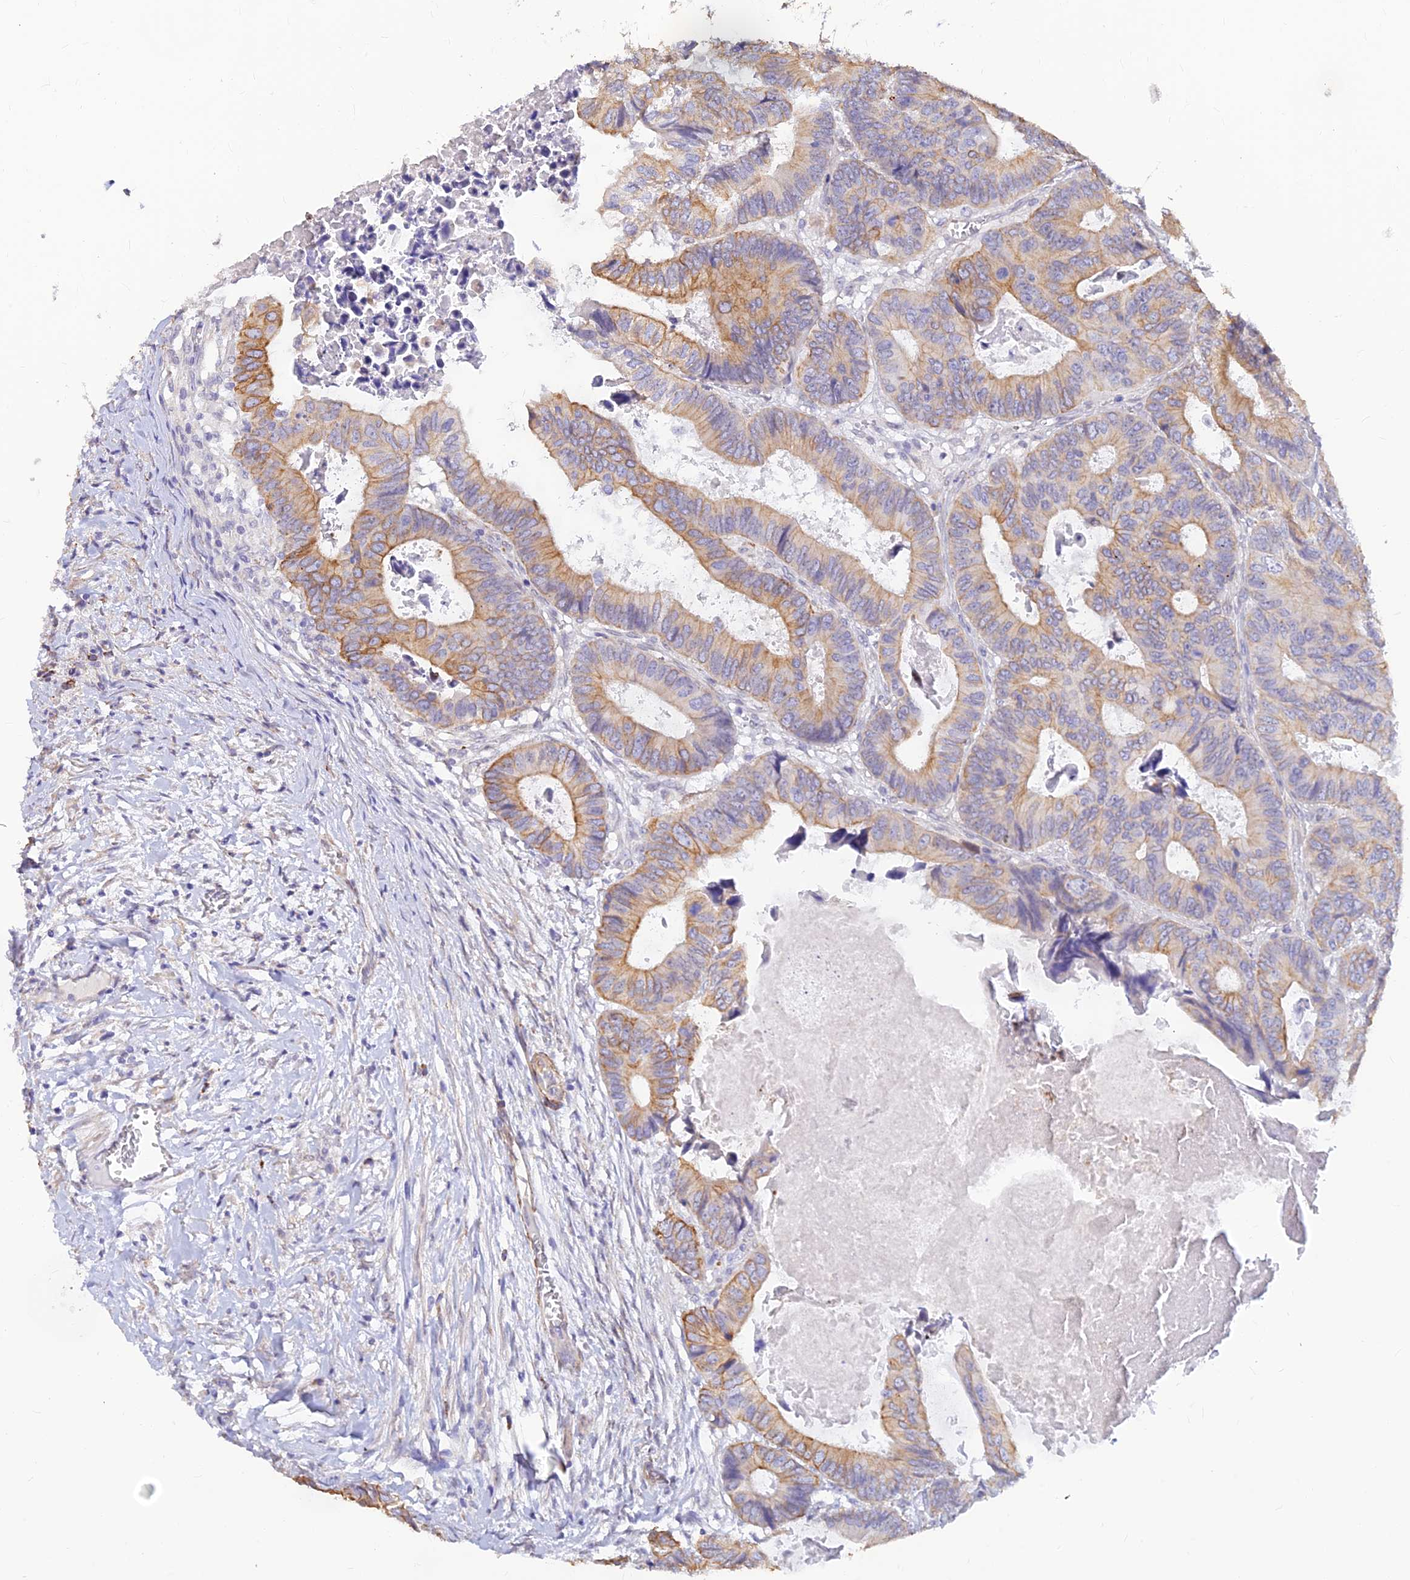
{"staining": {"intensity": "moderate", "quantity": "25%-75%", "location": "cytoplasmic/membranous"}, "tissue": "colorectal cancer", "cell_type": "Tumor cells", "image_type": "cancer", "snomed": [{"axis": "morphology", "description": "Adenocarcinoma, NOS"}, {"axis": "topography", "description": "Colon"}], "caption": "Immunohistochemistry micrograph of neoplastic tissue: human colorectal cancer (adenocarcinoma) stained using IHC displays medium levels of moderate protein expression localized specifically in the cytoplasmic/membranous of tumor cells, appearing as a cytoplasmic/membranous brown color.", "gene": "ALDH1L2", "patient": {"sex": "male", "age": 85}}